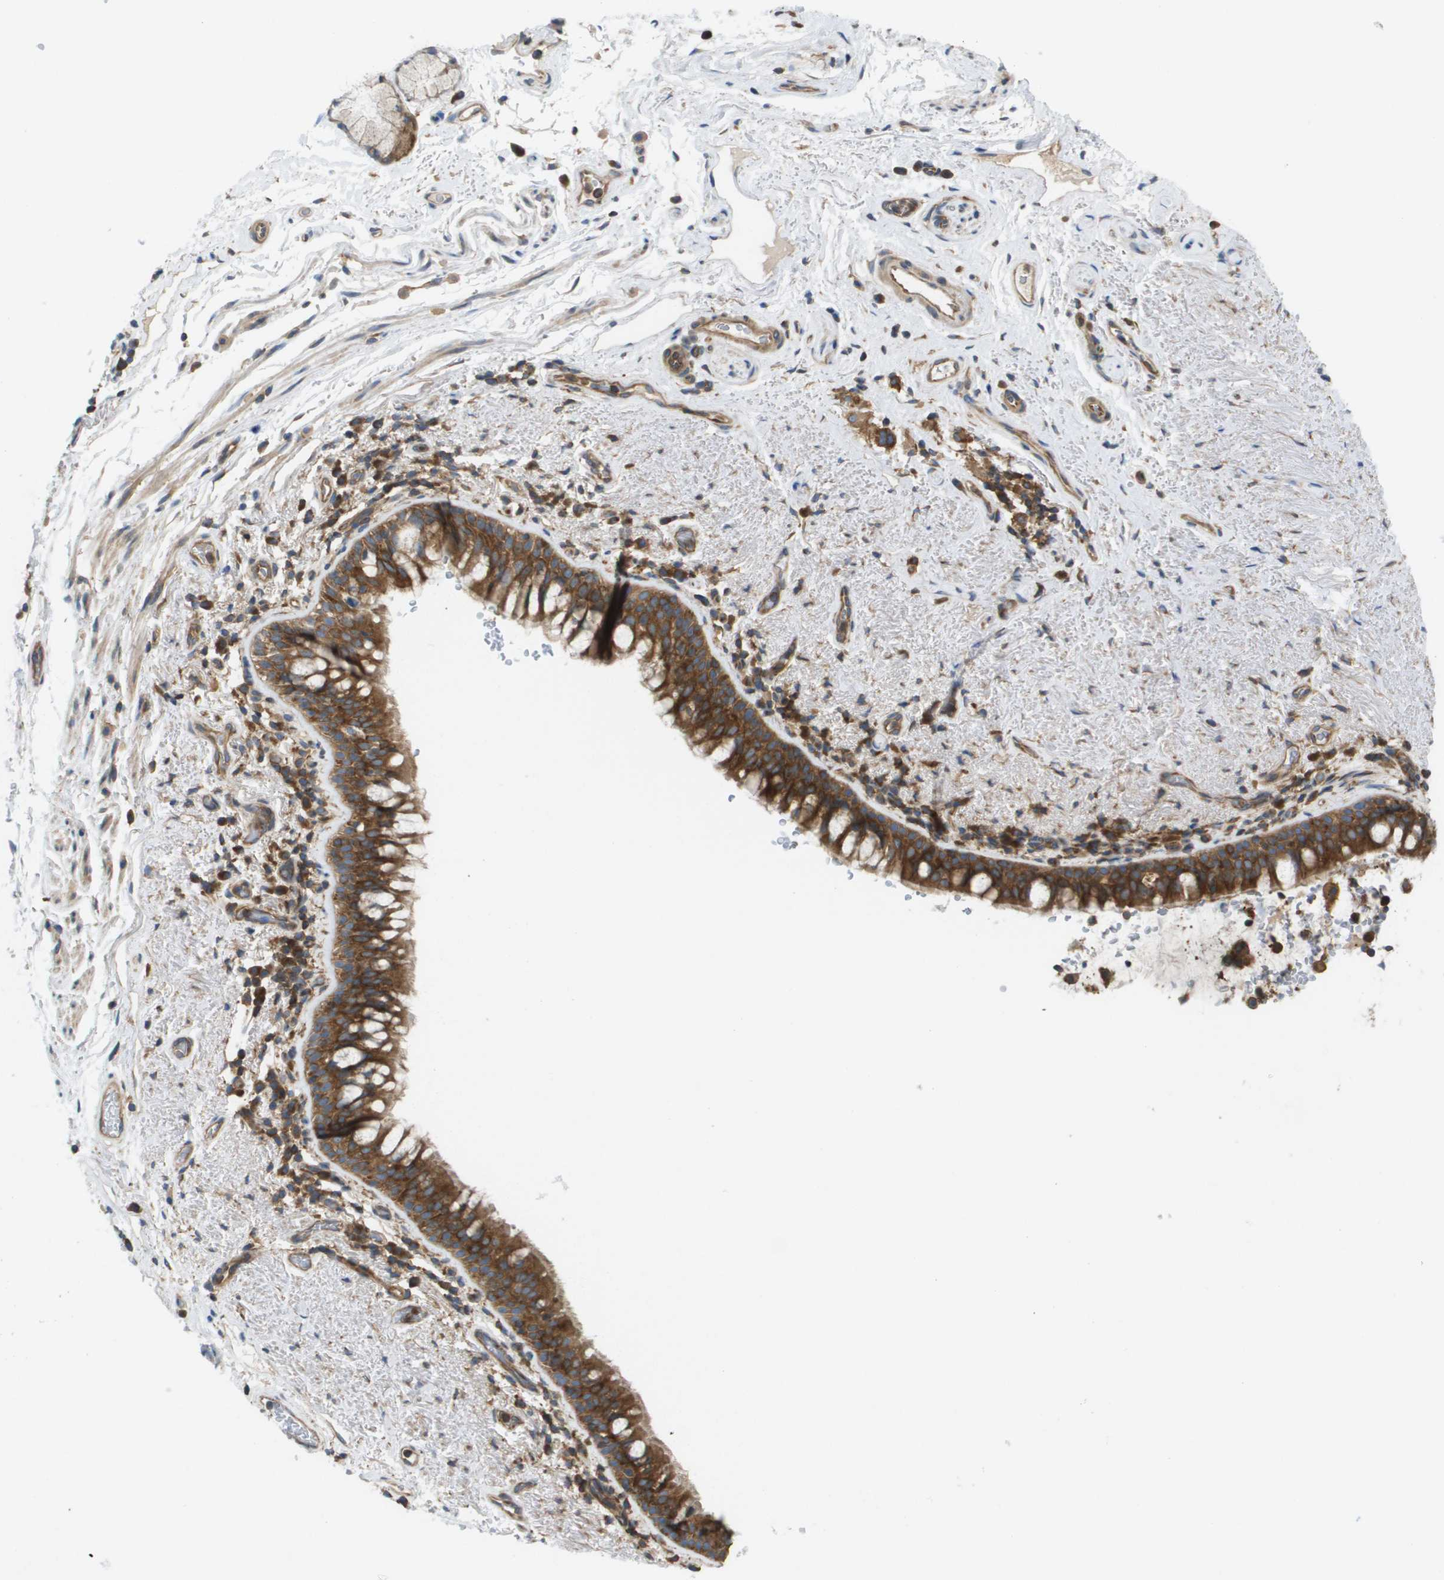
{"staining": {"intensity": "strong", "quantity": ">75%", "location": "cytoplasmic/membranous"}, "tissue": "bronchus", "cell_type": "Respiratory epithelial cells", "image_type": "normal", "snomed": [{"axis": "morphology", "description": "Normal tissue, NOS"}, {"axis": "morphology", "description": "Inflammation, NOS"}, {"axis": "topography", "description": "Cartilage tissue"}, {"axis": "topography", "description": "Bronchus"}], "caption": "A high-resolution micrograph shows IHC staining of unremarkable bronchus, which demonstrates strong cytoplasmic/membranous expression in approximately >75% of respiratory epithelial cells.", "gene": "EIF4G2", "patient": {"sex": "male", "age": 77}}